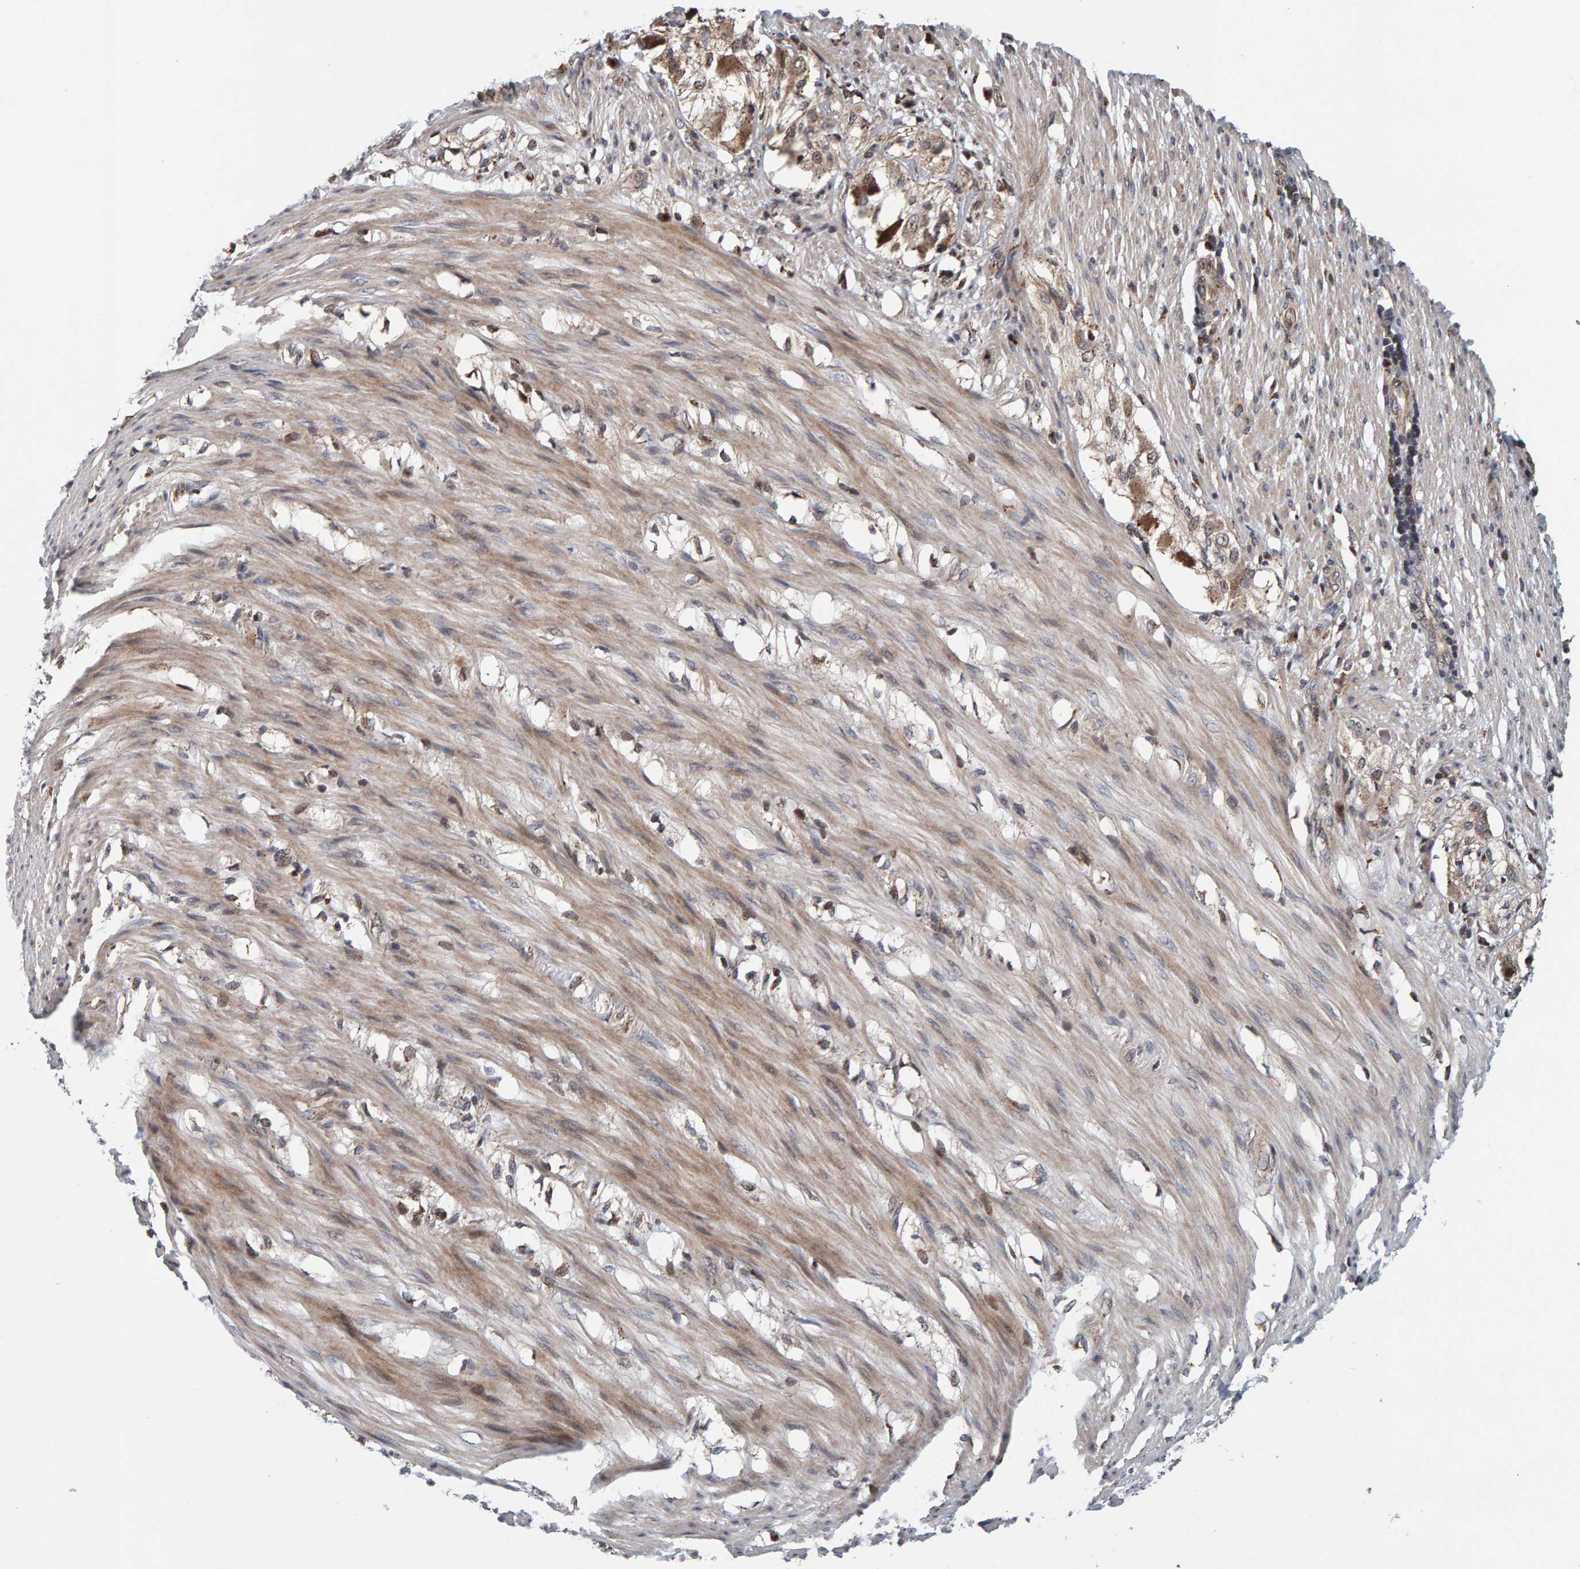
{"staining": {"intensity": "weak", "quantity": ">75%", "location": "cytoplasmic/membranous"}, "tissue": "smooth muscle", "cell_type": "Smooth muscle cells", "image_type": "normal", "snomed": [{"axis": "morphology", "description": "Normal tissue, NOS"}, {"axis": "morphology", "description": "Adenocarcinoma, NOS"}, {"axis": "topography", "description": "Smooth muscle"}, {"axis": "topography", "description": "Colon"}], "caption": "A high-resolution histopathology image shows immunohistochemistry (IHC) staining of benign smooth muscle, which shows weak cytoplasmic/membranous expression in approximately >75% of smooth muscle cells. The staining is performed using DAB brown chromogen to label protein expression. The nuclei are counter-stained blue using hematoxylin.", "gene": "CCDC25", "patient": {"sex": "male", "age": 14}}